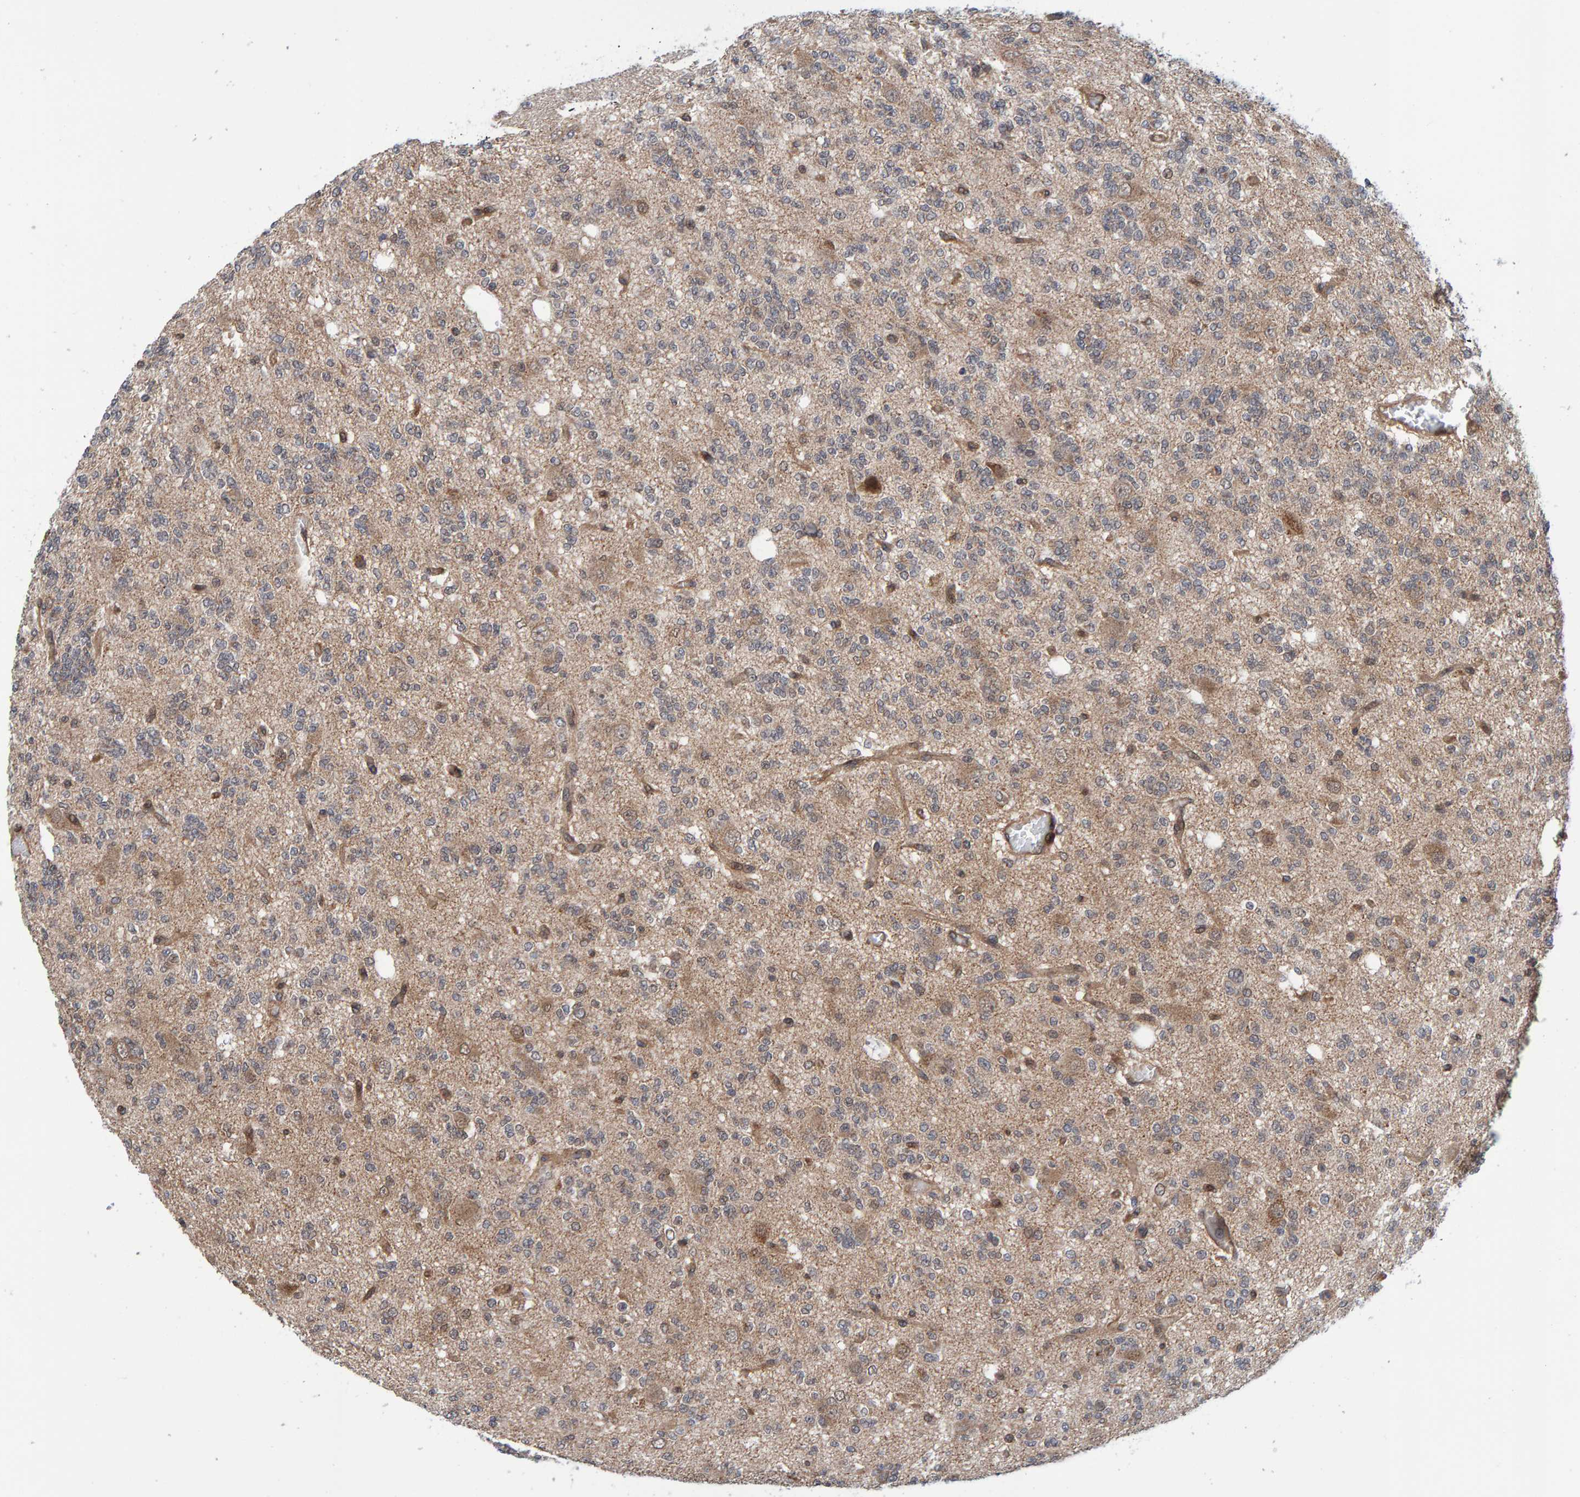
{"staining": {"intensity": "weak", "quantity": "25%-75%", "location": "cytoplasmic/membranous"}, "tissue": "glioma", "cell_type": "Tumor cells", "image_type": "cancer", "snomed": [{"axis": "morphology", "description": "Glioma, malignant, Low grade"}, {"axis": "topography", "description": "Brain"}], "caption": "Tumor cells display low levels of weak cytoplasmic/membranous expression in approximately 25%-75% of cells in malignant glioma (low-grade).", "gene": "SCRN2", "patient": {"sex": "male", "age": 38}}